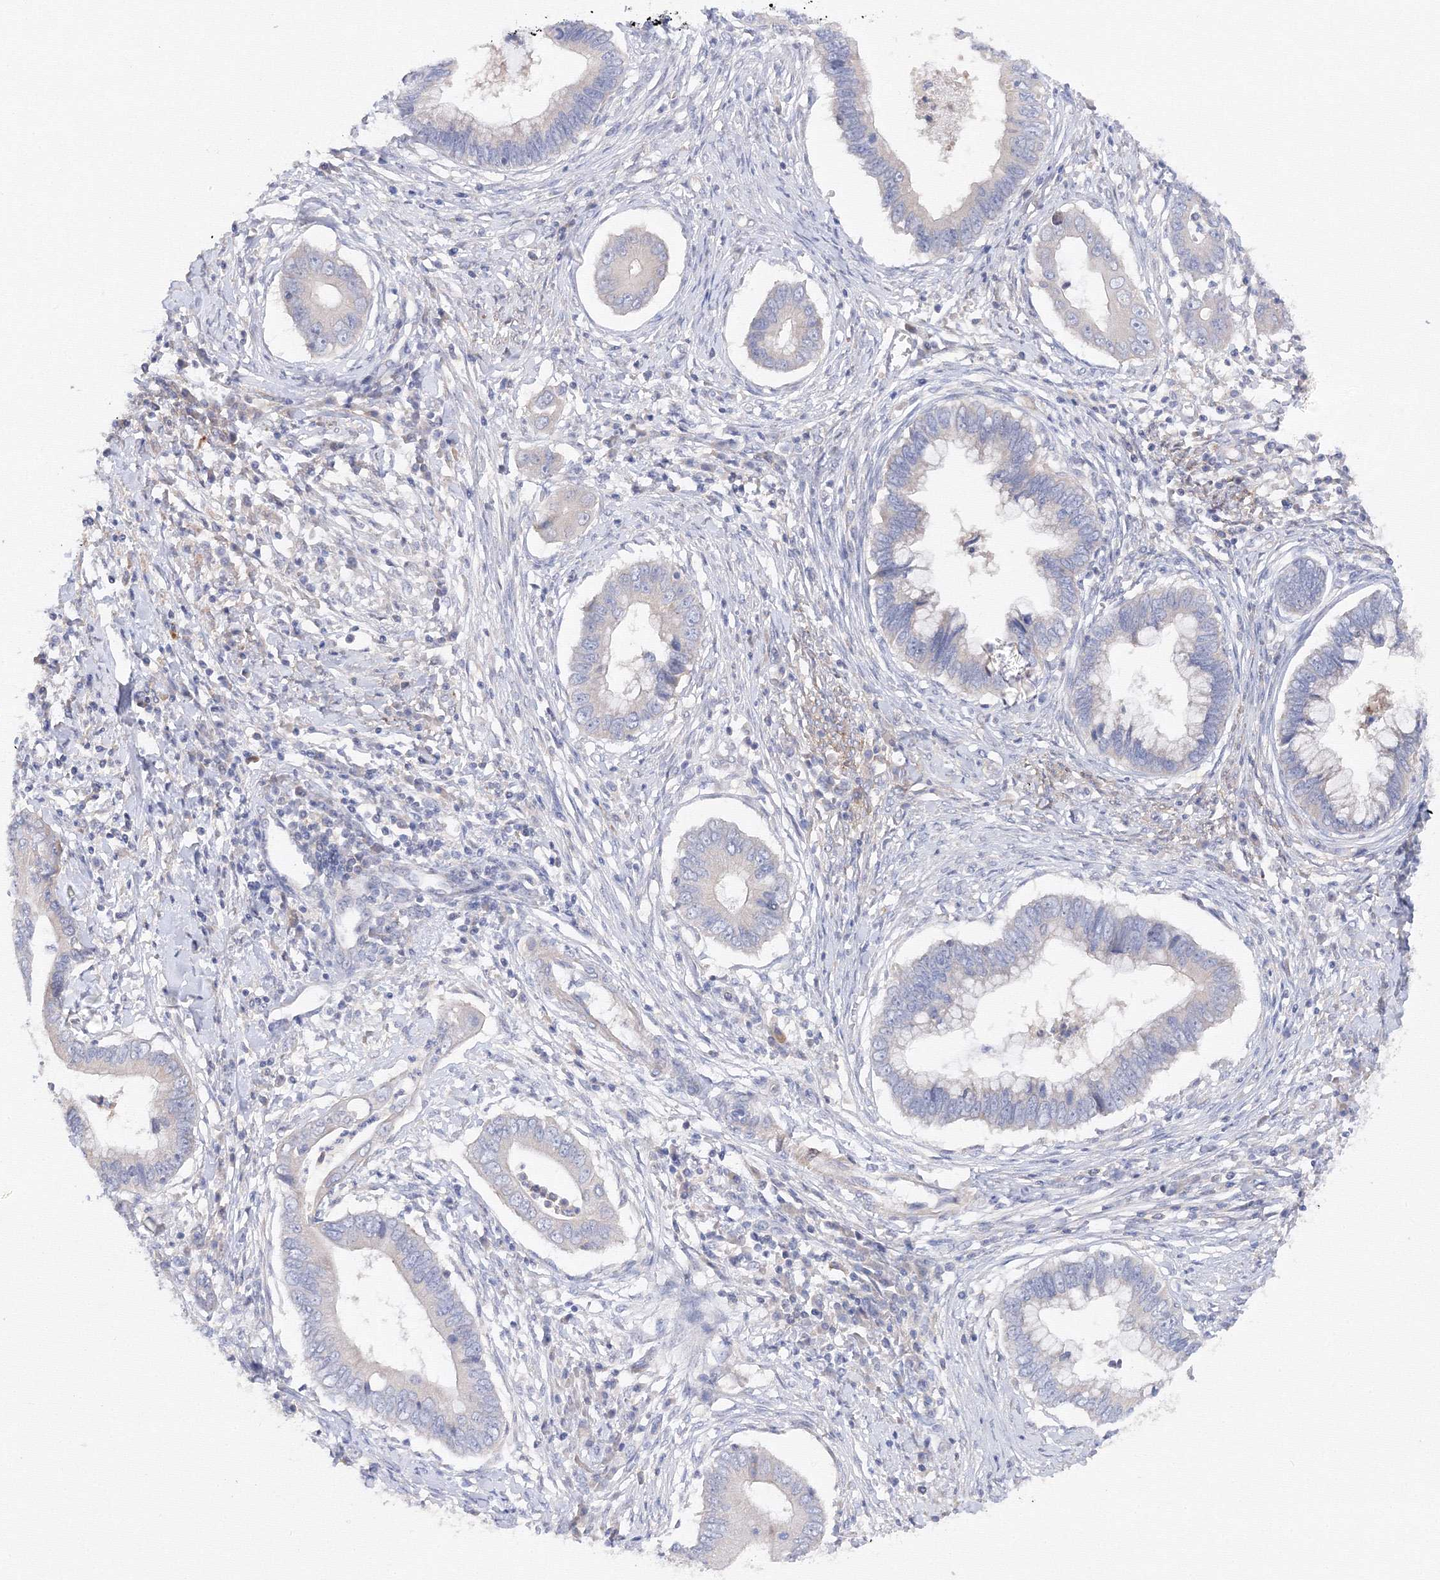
{"staining": {"intensity": "negative", "quantity": "none", "location": "none"}, "tissue": "cervical cancer", "cell_type": "Tumor cells", "image_type": "cancer", "snomed": [{"axis": "morphology", "description": "Adenocarcinoma, NOS"}, {"axis": "topography", "description": "Cervix"}], "caption": "Tumor cells show no significant protein positivity in cervical cancer (adenocarcinoma).", "gene": "DIS3L2", "patient": {"sex": "female", "age": 44}}